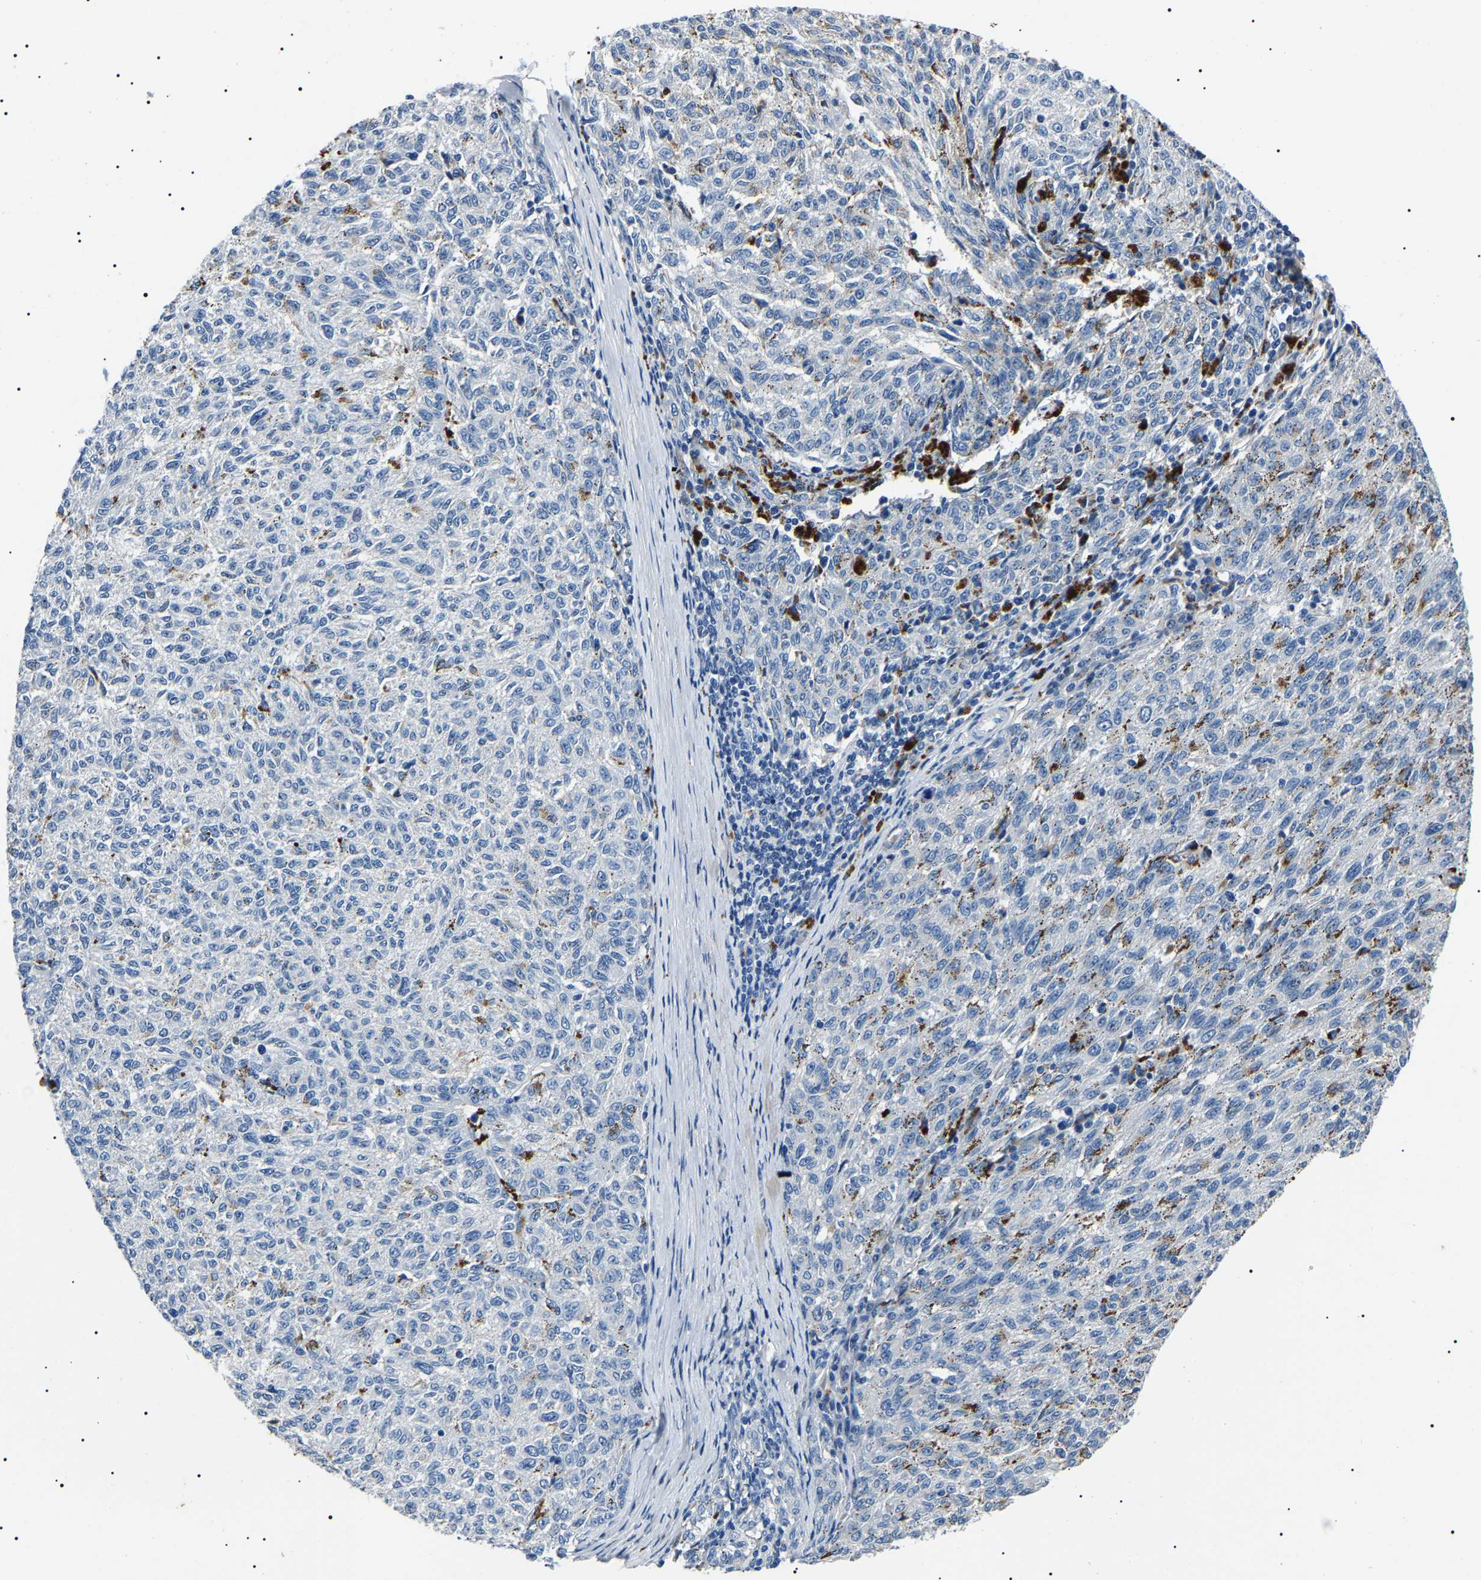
{"staining": {"intensity": "negative", "quantity": "none", "location": "none"}, "tissue": "melanoma", "cell_type": "Tumor cells", "image_type": "cancer", "snomed": [{"axis": "morphology", "description": "Malignant melanoma, NOS"}, {"axis": "topography", "description": "Skin"}], "caption": "A high-resolution histopathology image shows IHC staining of melanoma, which exhibits no significant staining in tumor cells. The staining is performed using DAB (3,3'-diaminobenzidine) brown chromogen with nuclei counter-stained in using hematoxylin.", "gene": "KLK15", "patient": {"sex": "female", "age": 72}}